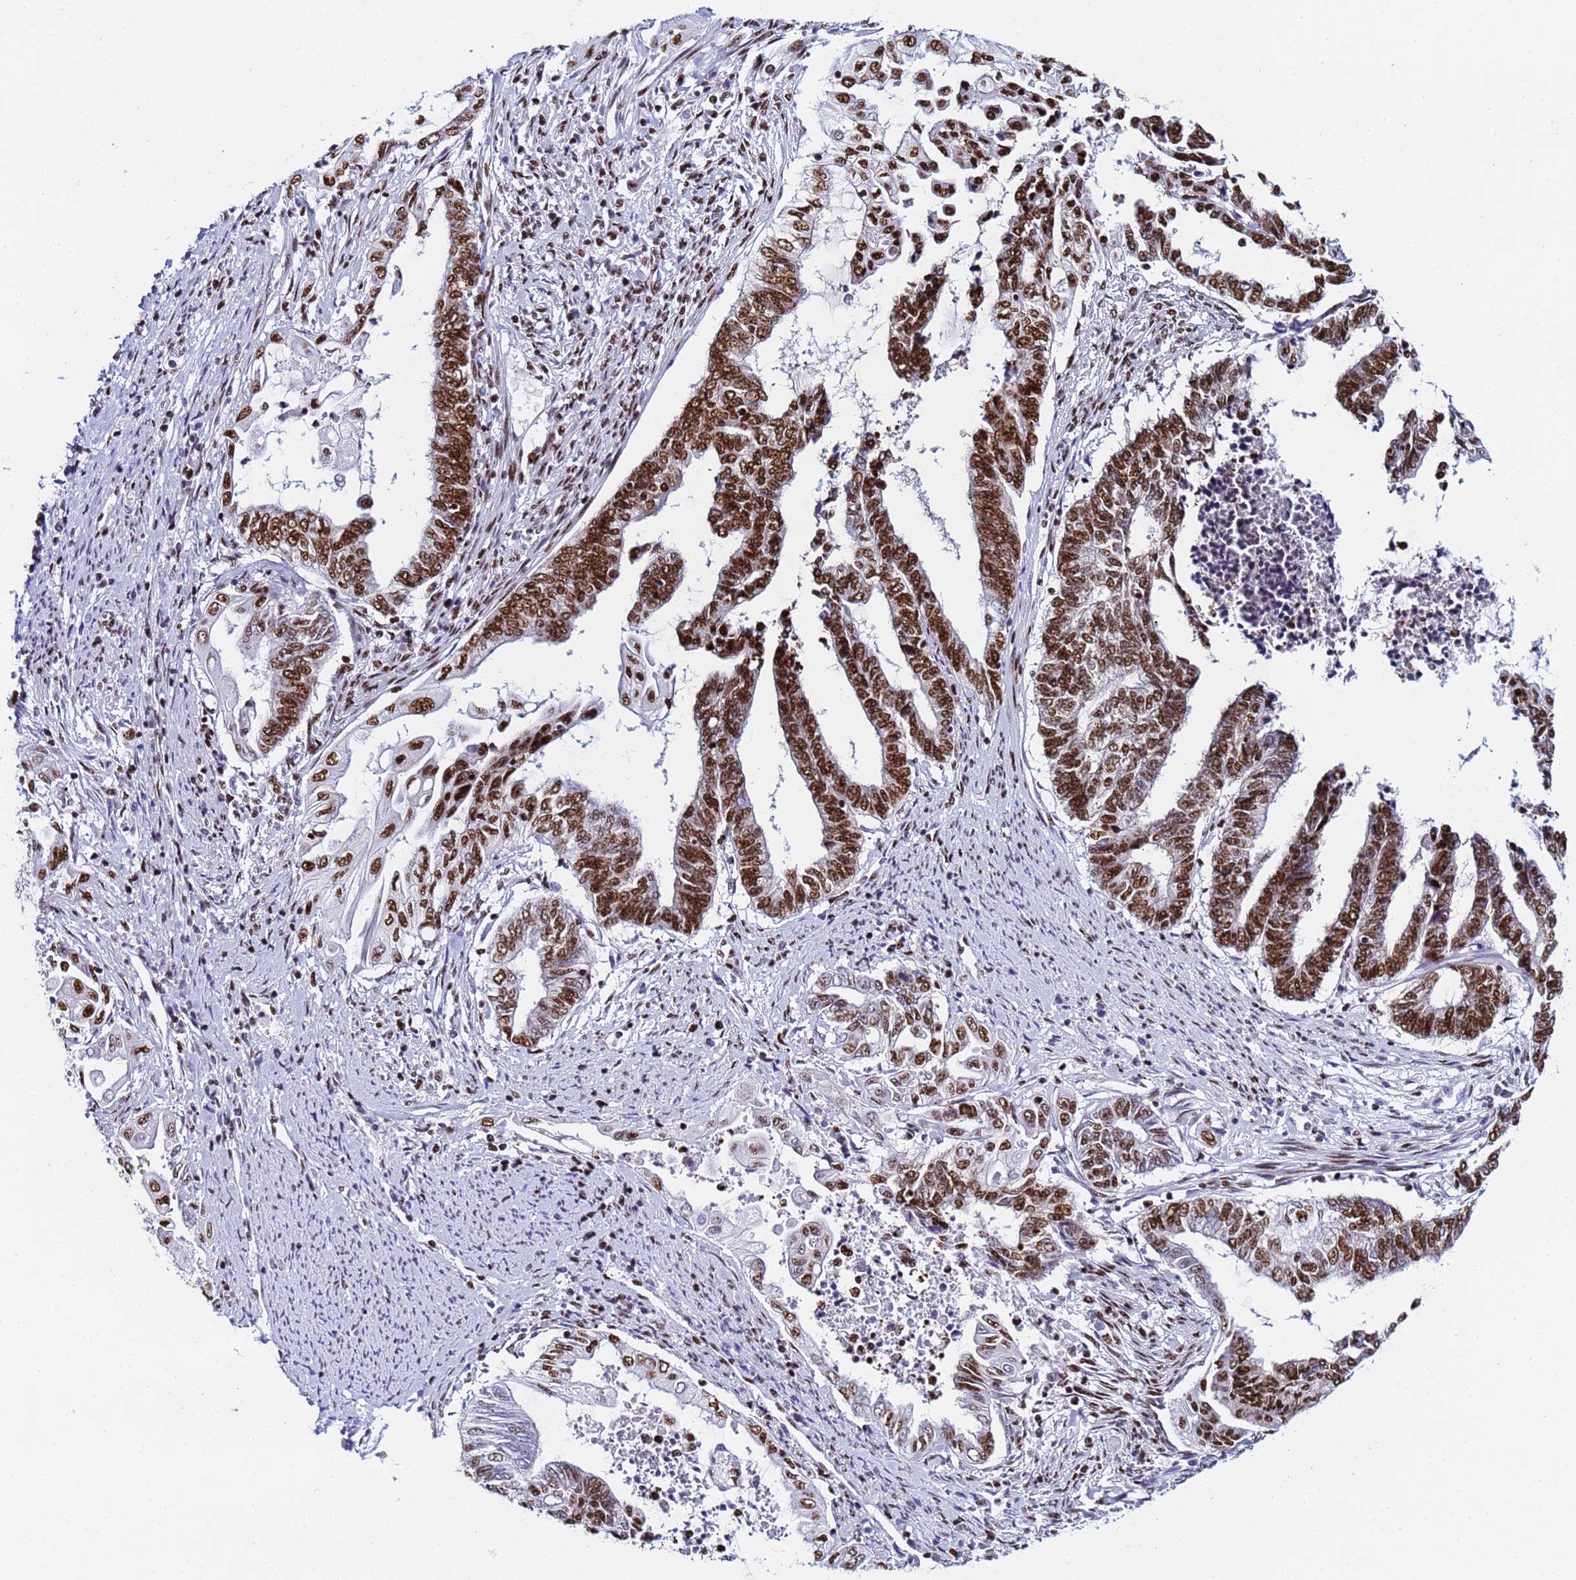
{"staining": {"intensity": "strong", "quantity": ">75%", "location": "nuclear"}, "tissue": "endometrial cancer", "cell_type": "Tumor cells", "image_type": "cancer", "snomed": [{"axis": "morphology", "description": "Adenocarcinoma, NOS"}, {"axis": "topography", "description": "Uterus"}, {"axis": "topography", "description": "Endometrium"}], "caption": "An image showing strong nuclear staining in about >75% of tumor cells in endometrial cancer, as visualized by brown immunohistochemical staining.", "gene": "SNRPA1", "patient": {"sex": "female", "age": 70}}